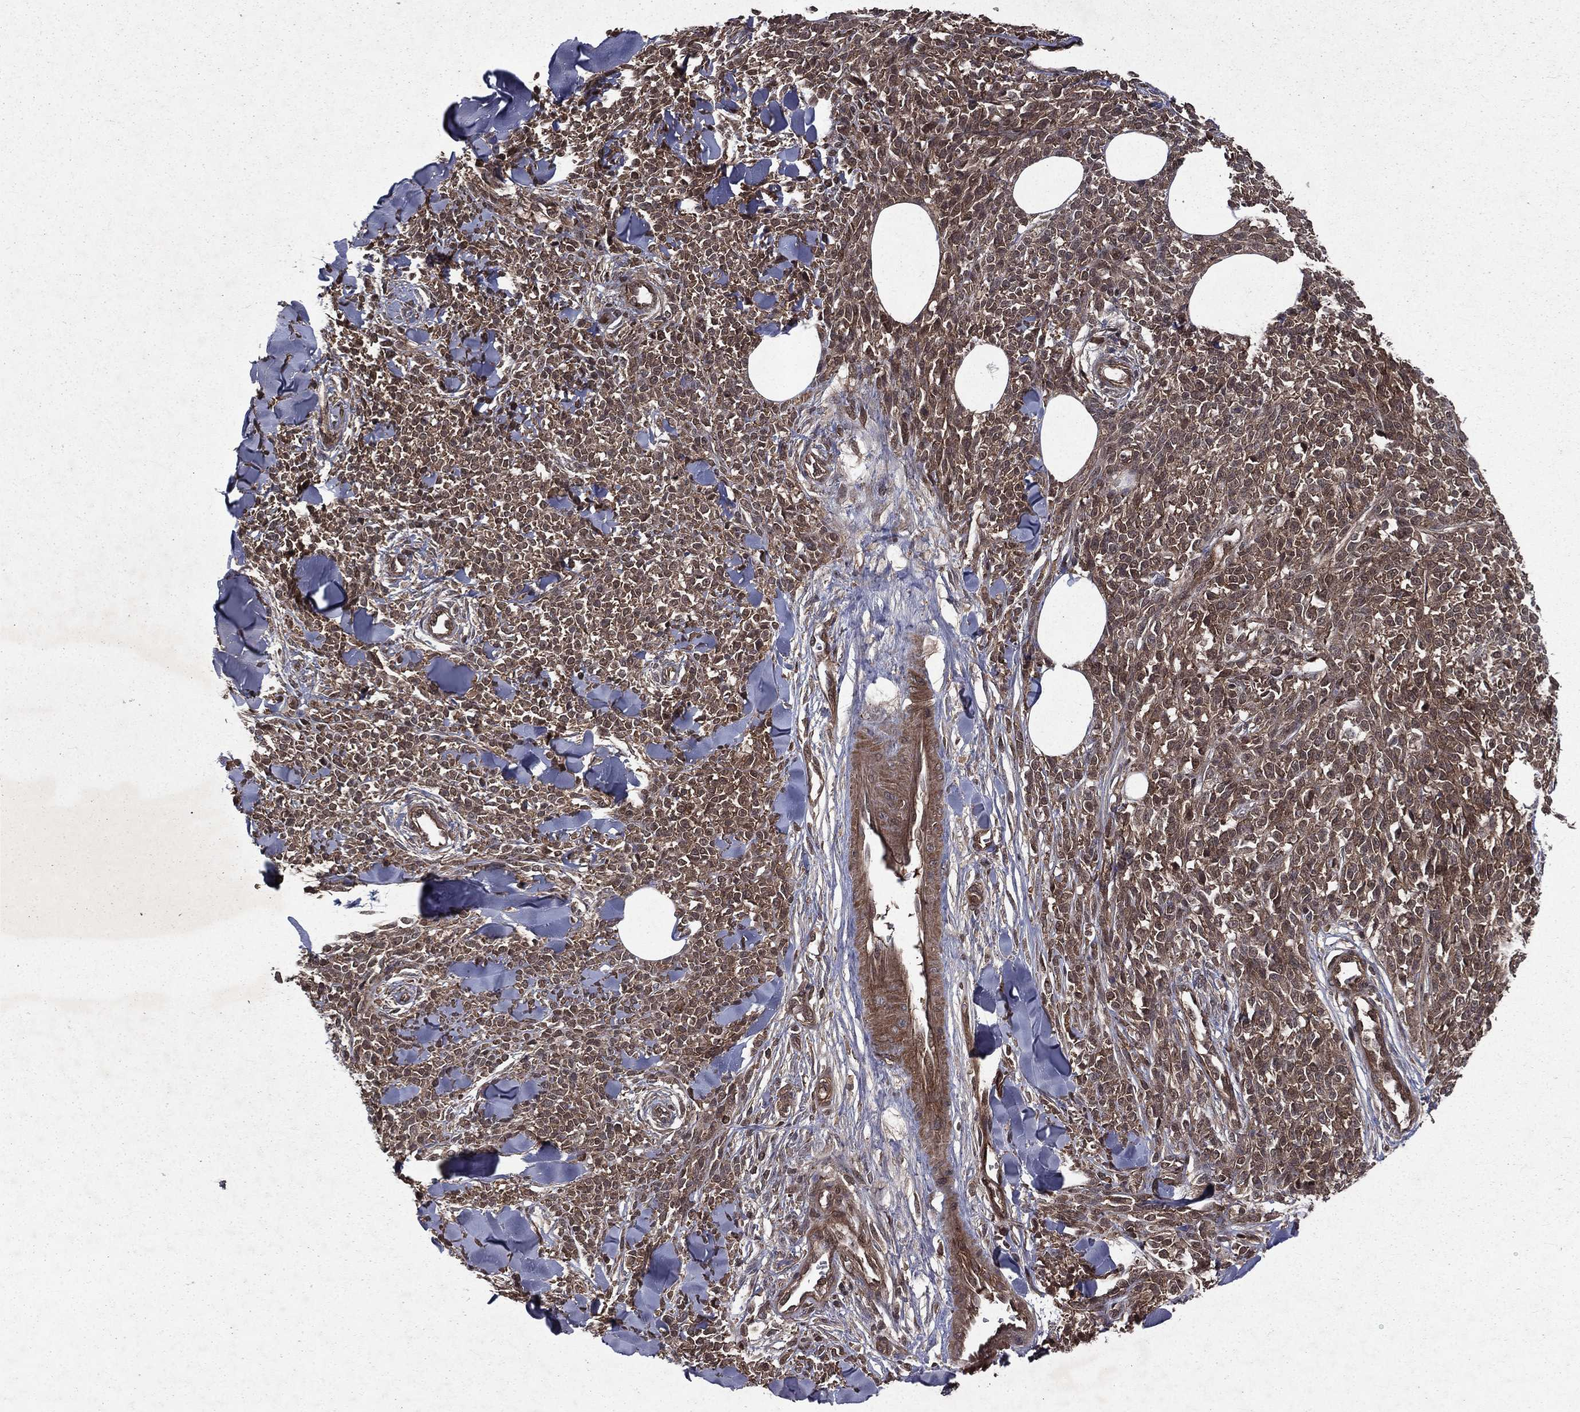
{"staining": {"intensity": "moderate", "quantity": ">75%", "location": "cytoplasmic/membranous"}, "tissue": "melanoma", "cell_type": "Tumor cells", "image_type": "cancer", "snomed": [{"axis": "morphology", "description": "Malignant melanoma, NOS"}, {"axis": "topography", "description": "Skin"}, {"axis": "topography", "description": "Skin of trunk"}], "caption": "Protein expression by immunohistochemistry reveals moderate cytoplasmic/membranous expression in about >75% of tumor cells in malignant melanoma.", "gene": "FGD1", "patient": {"sex": "male", "age": 74}}